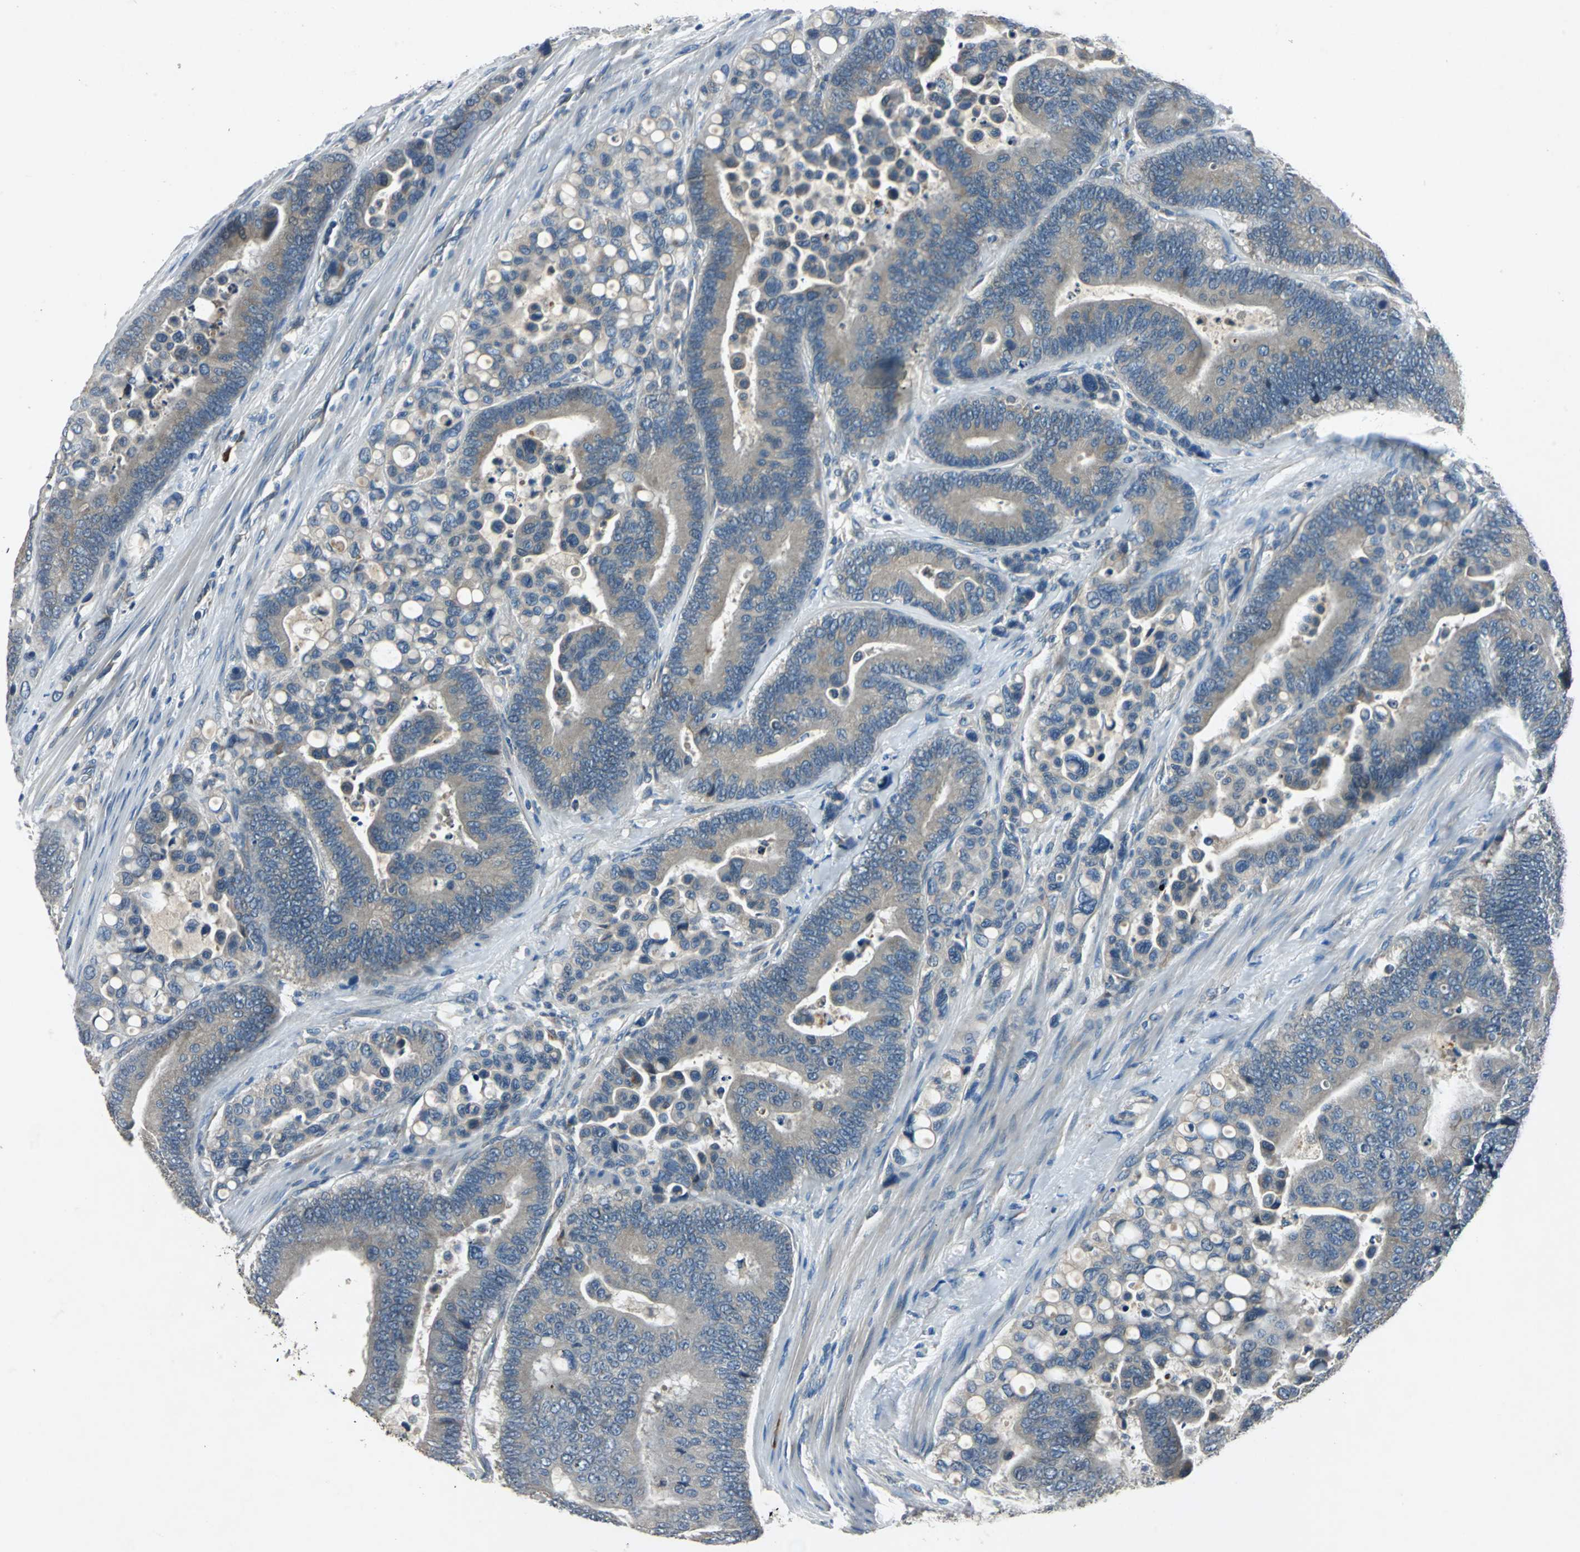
{"staining": {"intensity": "weak", "quantity": ">75%", "location": "cytoplasmic/membranous"}, "tissue": "colorectal cancer", "cell_type": "Tumor cells", "image_type": "cancer", "snomed": [{"axis": "morphology", "description": "Normal tissue, NOS"}, {"axis": "morphology", "description": "Adenocarcinoma, NOS"}, {"axis": "topography", "description": "Colon"}], "caption": "The photomicrograph displays immunohistochemical staining of colorectal adenocarcinoma. There is weak cytoplasmic/membranous positivity is identified in about >75% of tumor cells. Using DAB (3,3'-diaminobenzidine) (brown) and hematoxylin (blue) stains, captured at high magnification using brightfield microscopy.", "gene": "SLC2A13", "patient": {"sex": "male", "age": 82}}